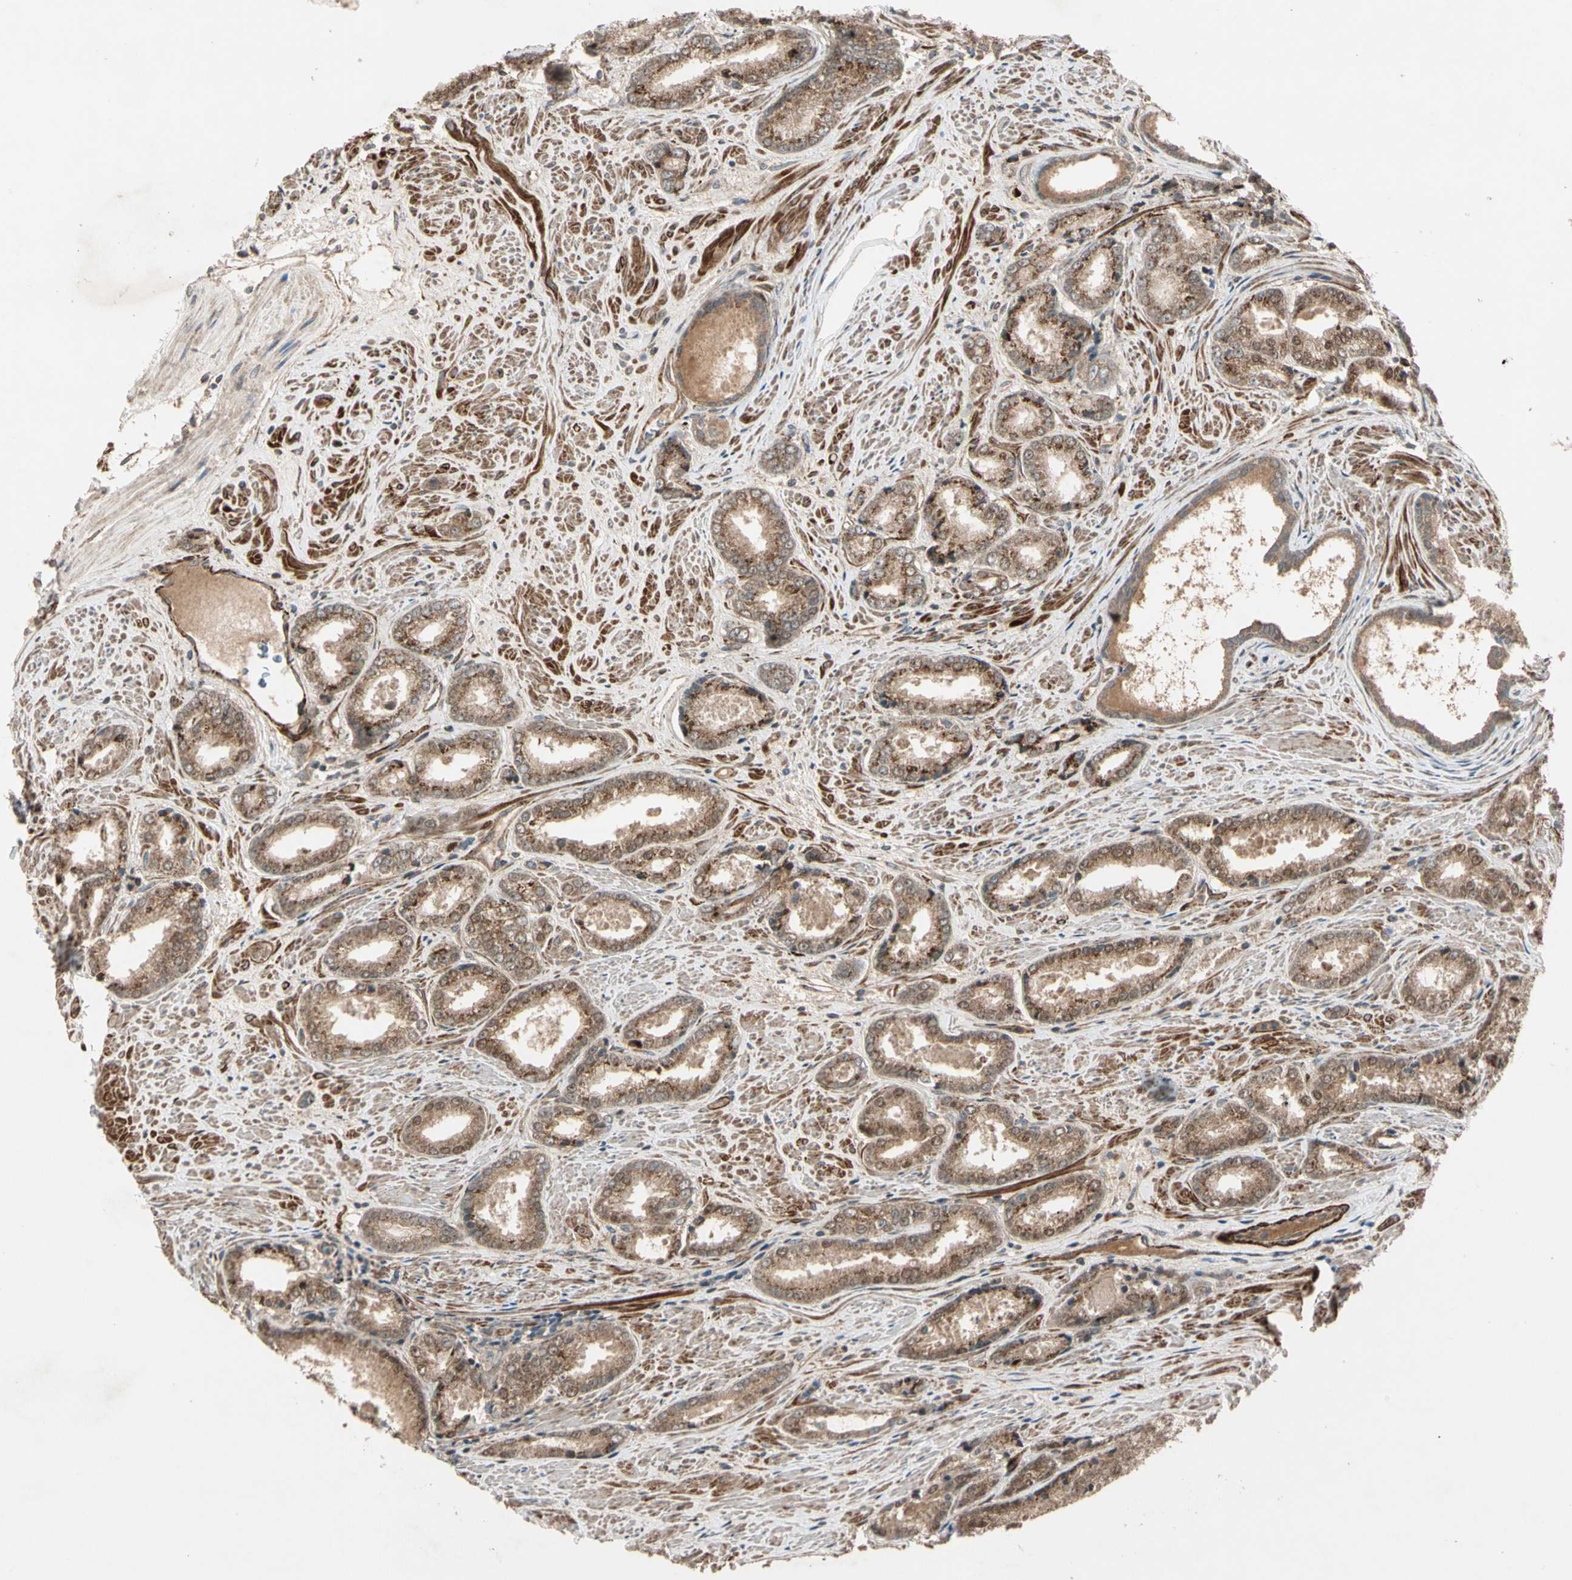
{"staining": {"intensity": "strong", "quantity": ">75%", "location": "cytoplasmic/membranous"}, "tissue": "prostate cancer", "cell_type": "Tumor cells", "image_type": "cancer", "snomed": [{"axis": "morphology", "description": "Adenocarcinoma, Low grade"}, {"axis": "topography", "description": "Prostate"}], "caption": "Immunohistochemistry (IHC) photomicrograph of neoplastic tissue: human prostate adenocarcinoma (low-grade) stained using IHC reveals high levels of strong protein expression localized specifically in the cytoplasmic/membranous of tumor cells, appearing as a cytoplasmic/membranous brown color.", "gene": "GCK", "patient": {"sex": "male", "age": 64}}